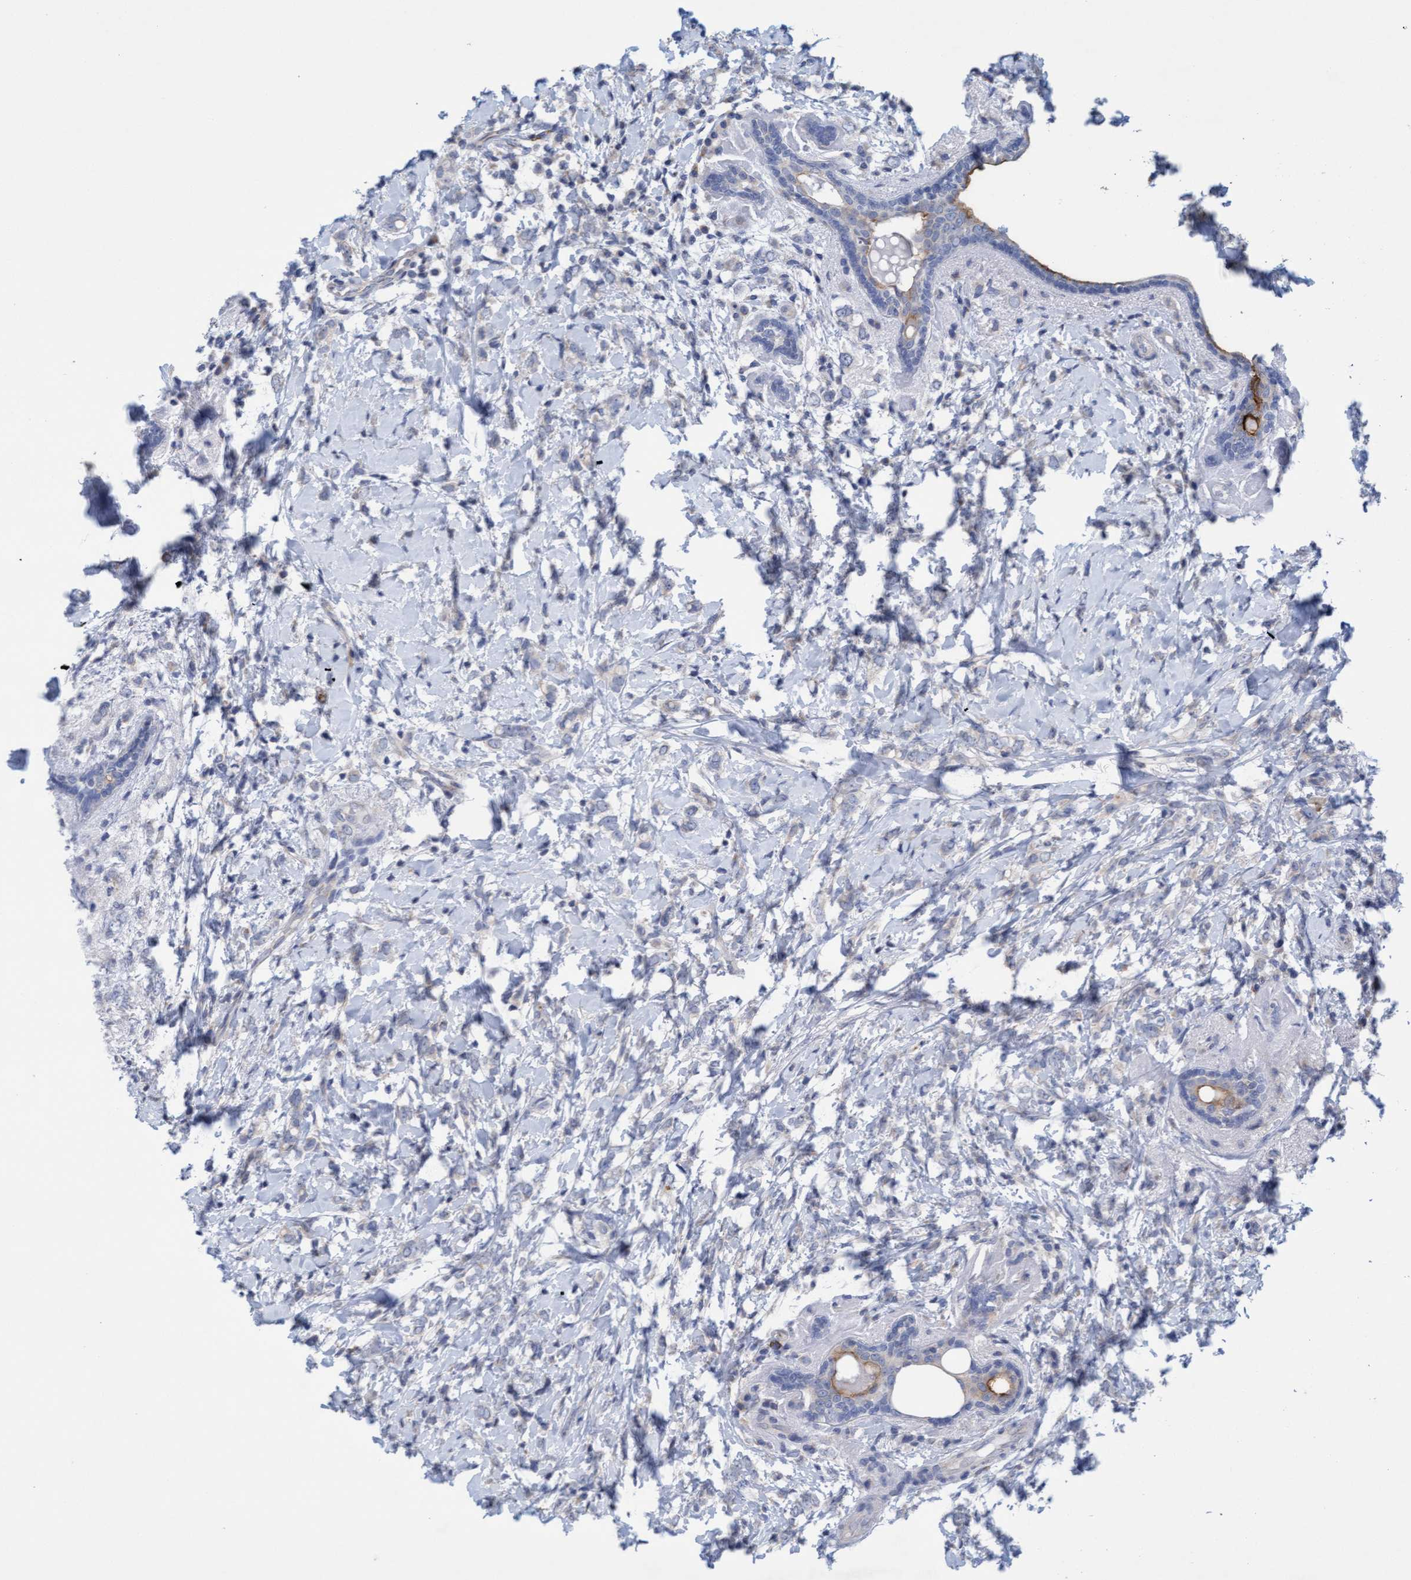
{"staining": {"intensity": "negative", "quantity": "none", "location": "none"}, "tissue": "breast cancer", "cell_type": "Tumor cells", "image_type": "cancer", "snomed": [{"axis": "morphology", "description": "Normal tissue, NOS"}, {"axis": "morphology", "description": "Lobular carcinoma"}, {"axis": "topography", "description": "Breast"}], "caption": "A histopathology image of human breast cancer (lobular carcinoma) is negative for staining in tumor cells.", "gene": "SLC28A3", "patient": {"sex": "female", "age": 47}}